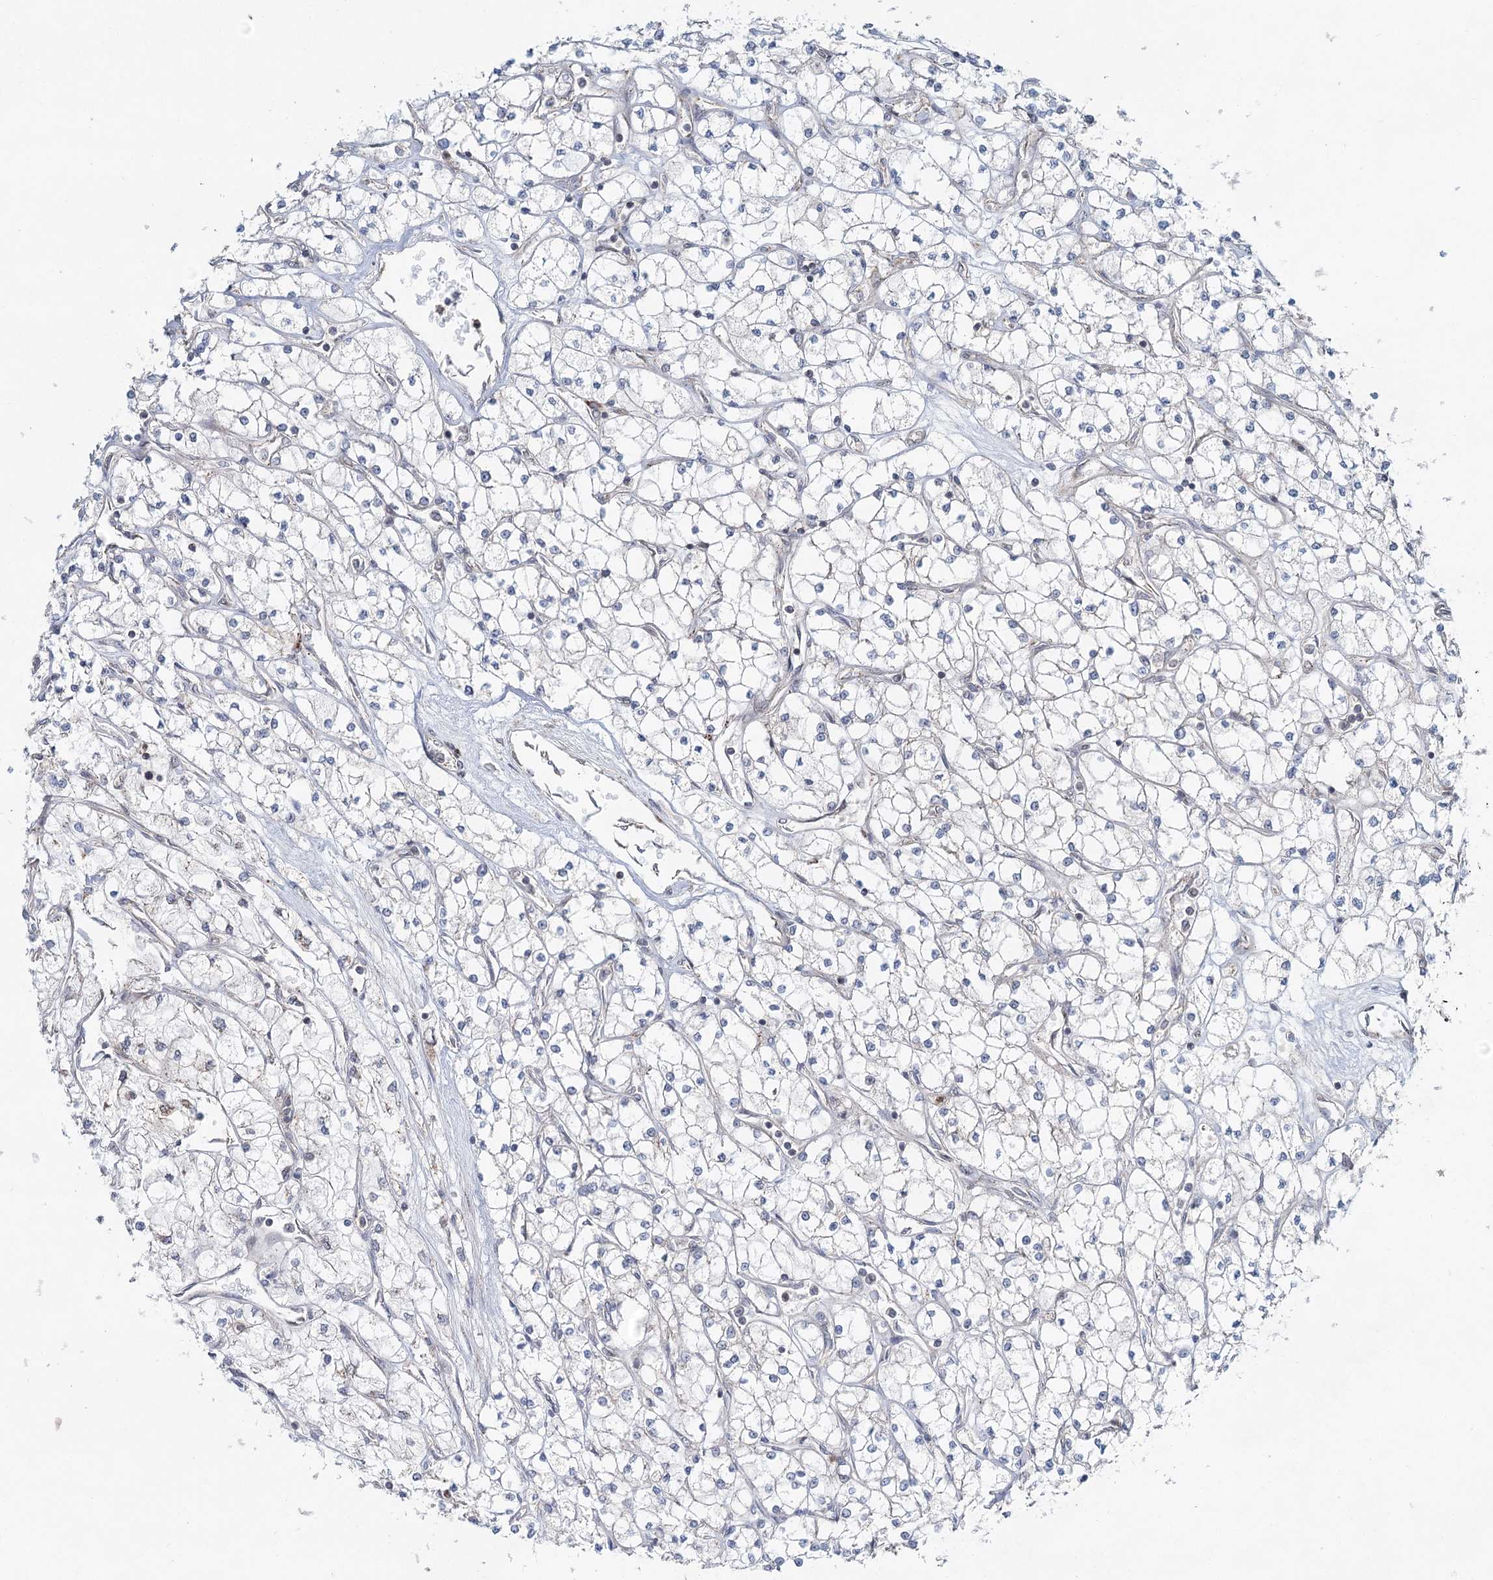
{"staining": {"intensity": "negative", "quantity": "none", "location": "none"}, "tissue": "renal cancer", "cell_type": "Tumor cells", "image_type": "cancer", "snomed": [{"axis": "morphology", "description": "Adenocarcinoma, NOS"}, {"axis": "topography", "description": "Kidney"}], "caption": "An IHC photomicrograph of renal cancer is shown. There is no staining in tumor cells of renal cancer.", "gene": "GPALPP1", "patient": {"sex": "male", "age": 80}}